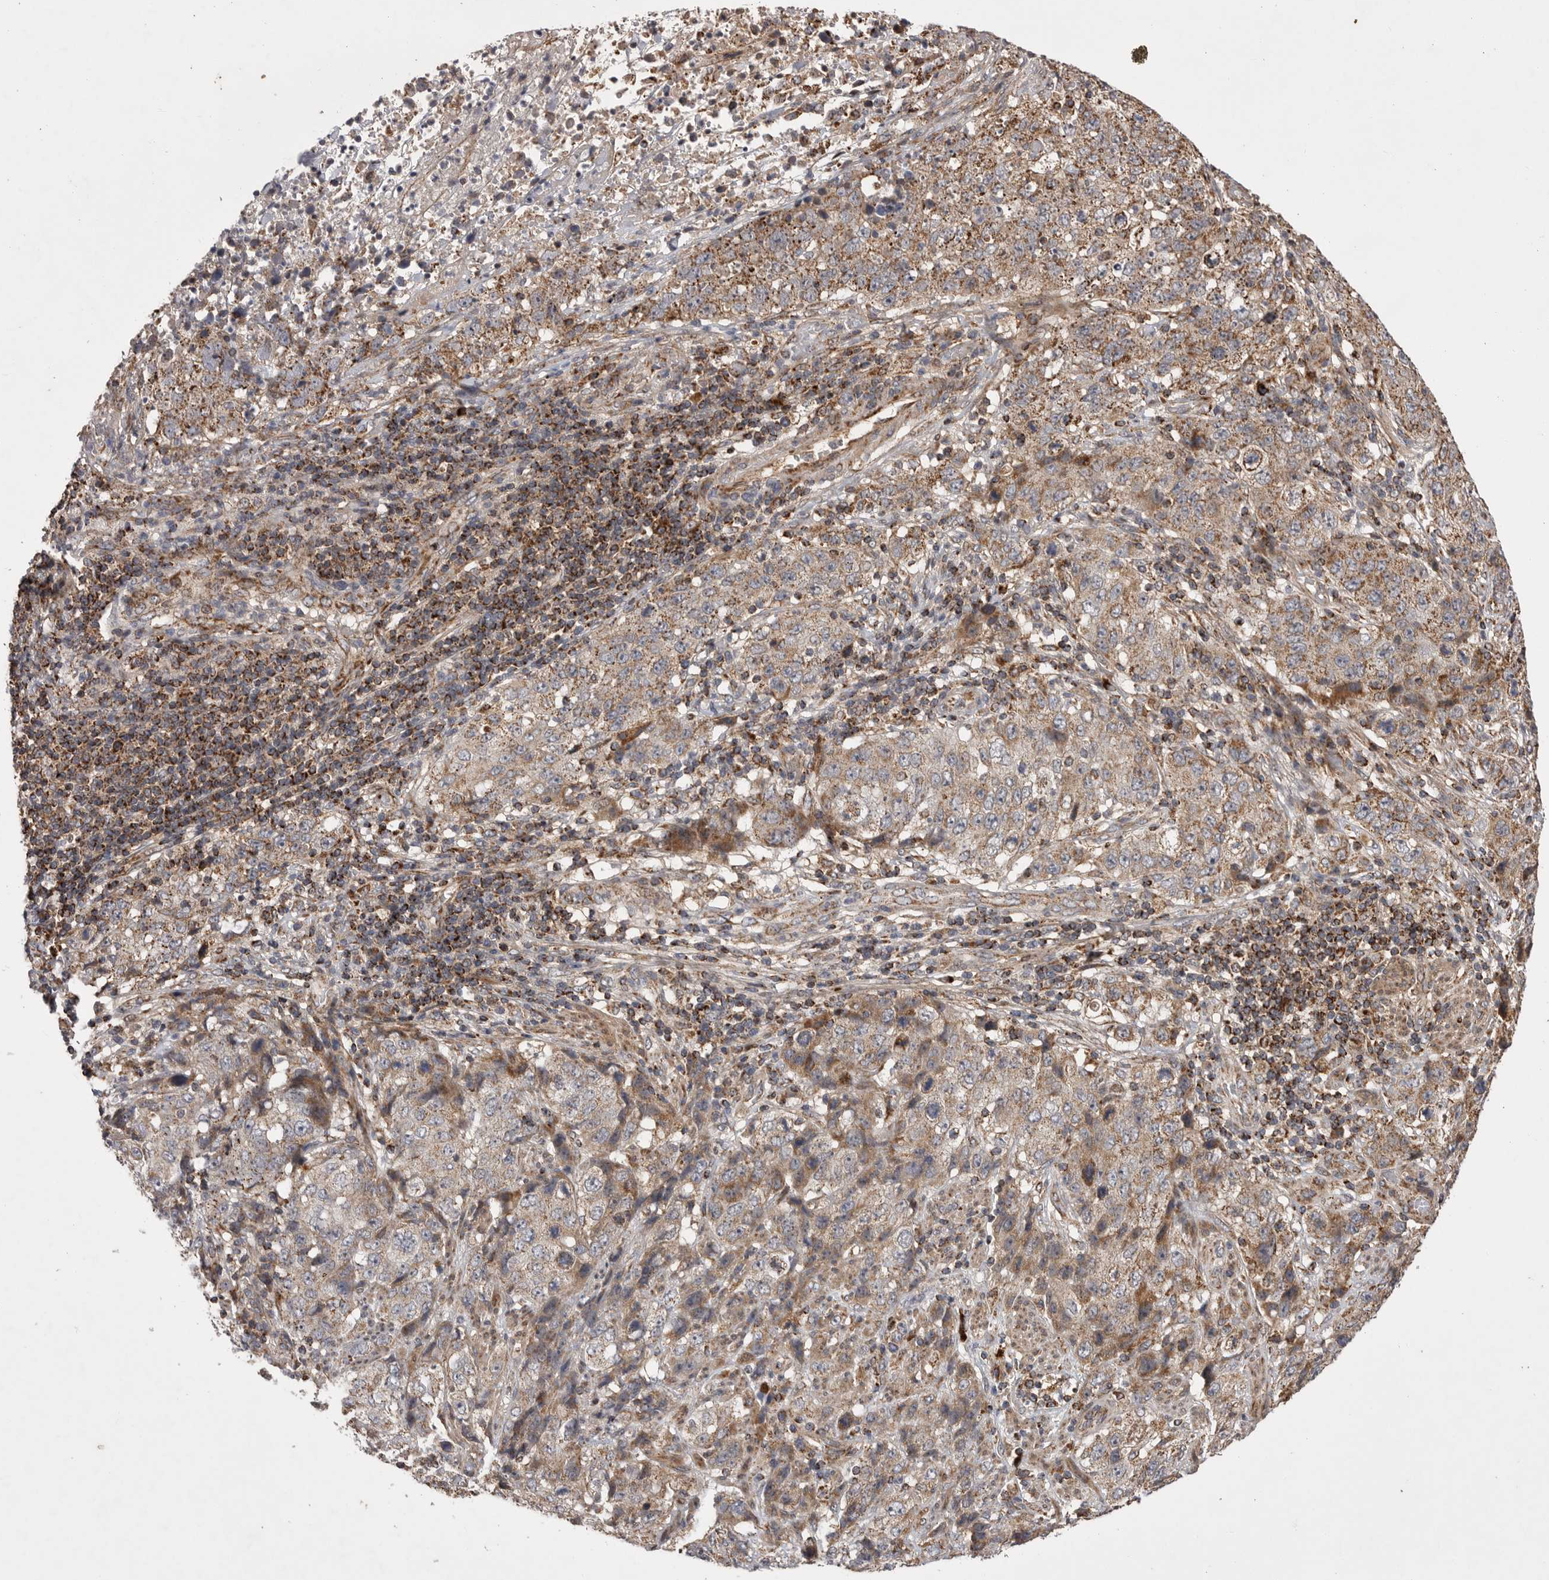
{"staining": {"intensity": "moderate", "quantity": ">75%", "location": "cytoplasmic/membranous"}, "tissue": "stomach cancer", "cell_type": "Tumor cells", "image_type": "cancer", "snomed": [{"axis": "morphology", "description": "Adenocarcinoma, NOS"}, {"axis": "topography", "description": "Stomach"}], "caption": "Human stomach cancer (adenocarcinoma) stained for a protein (brown) demonstrates moderate cytoplasmic/membranous positive positivity in approximately >75% of tumor cells.", "gene": "KYAT3", "patient": {"sex": "male", "age": 48}}